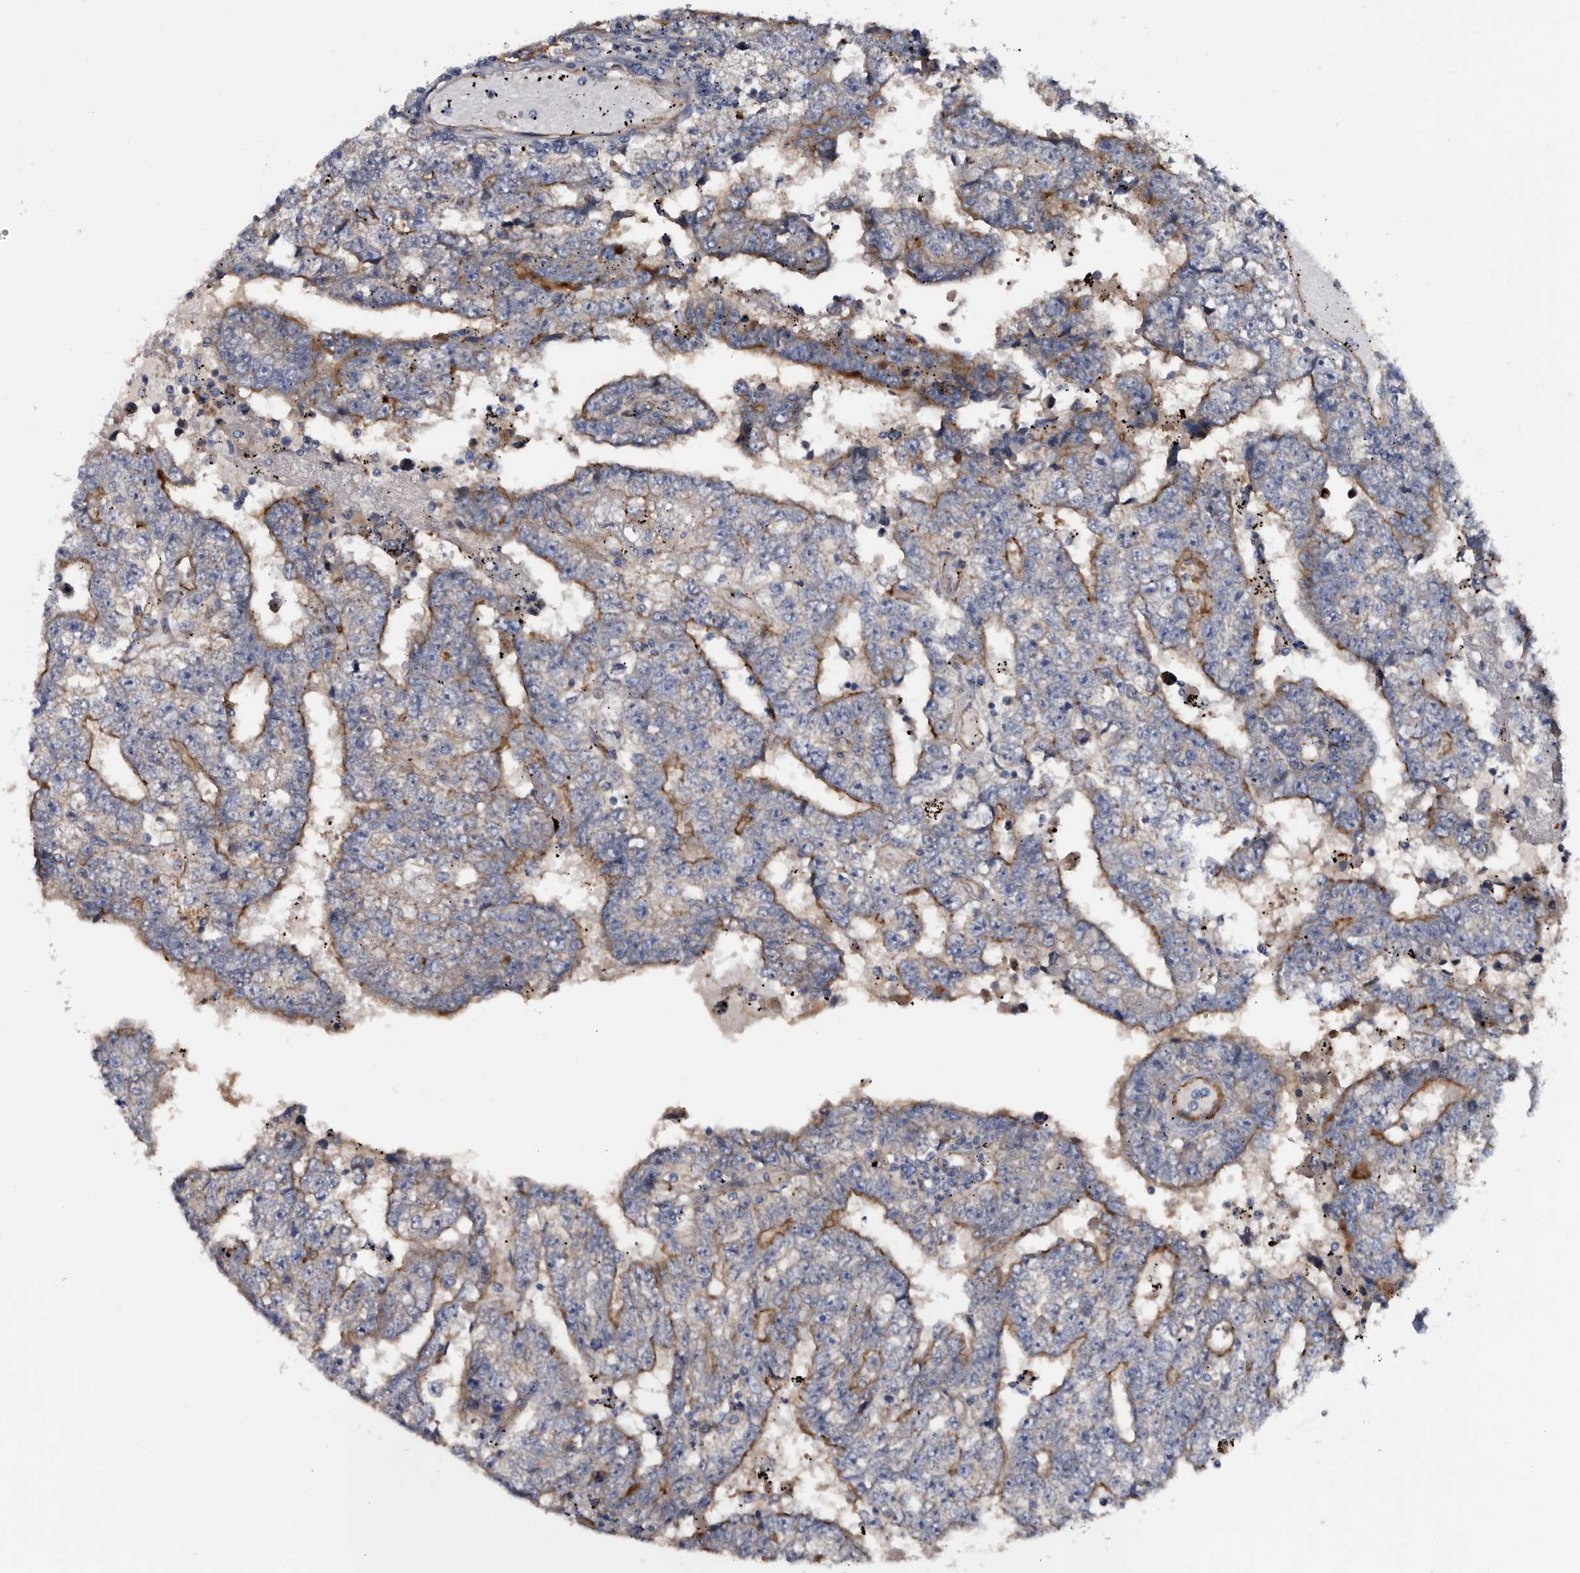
{"staining": {"intensity": "moderate", "quantity": "25%-75%", "location": "cytoplasmic/membranous"}, "tissue": "testis cancer", "cell_type": "Tumor cells", "image_type": "cancer", "snomed": [{"axis": "morphology", "description": "Carcinoma, Embryonal, NOS"}, {"axis": "topography", "description": "Testis"}], "caption": "Immunohistochemistry (DAB (3,3'-diaminobenzidine)) staining of human testis cancer (embryonal carcinoma) shows moderate cytoplasmic/membranous protein expression in about 25%-75% of tumor cells.", "gene": "TSPAN17", "patient": {"sex": "male", "age": 25}}